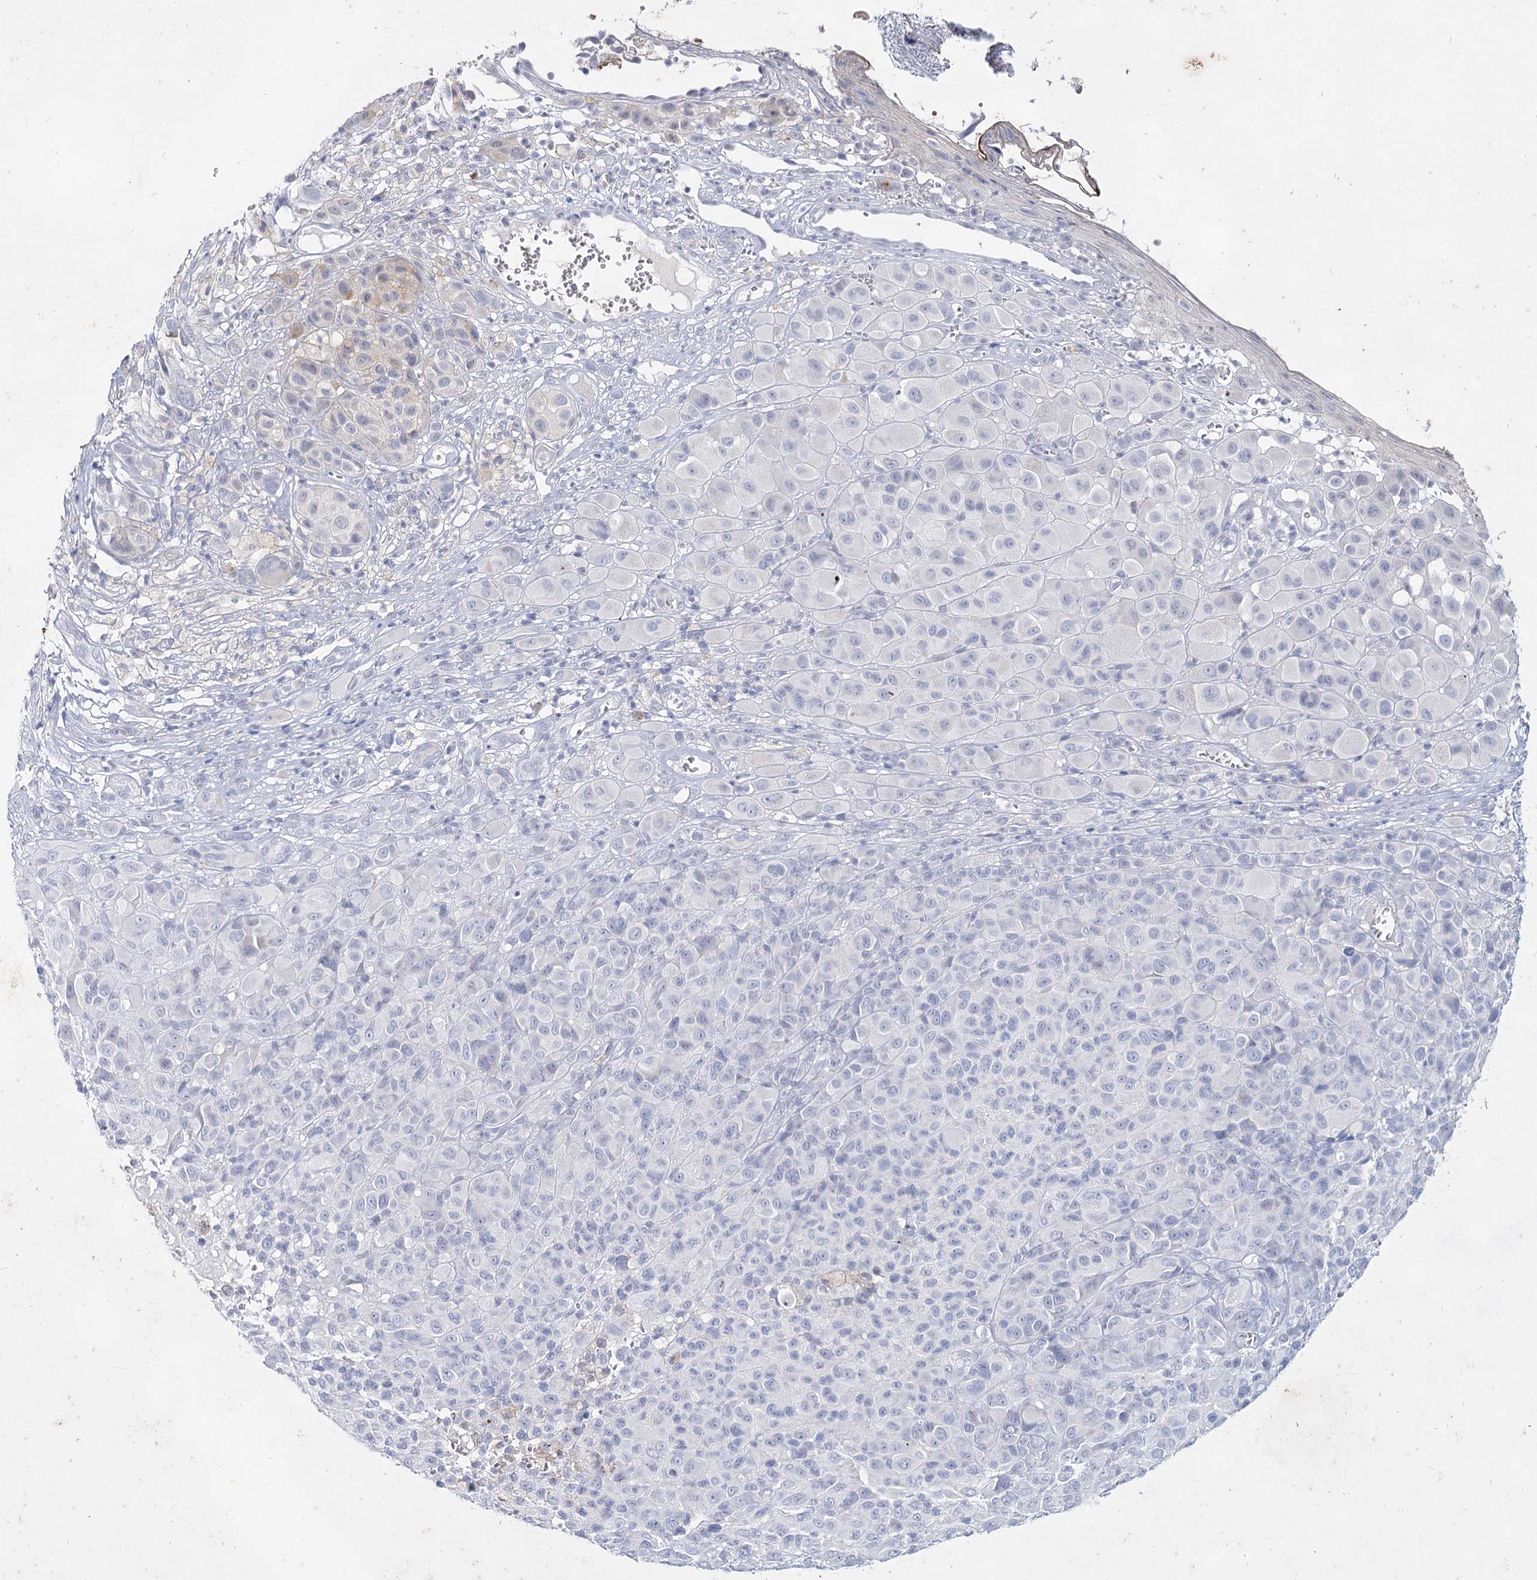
{"staining": {"intensity": "negative", "quantity": "none", "location": "none"}, "tissue": "melanoma", "cell_type": "Tumor cells", "image_type": "cancer", "snomed": [{"axis": "morphology", "description": "Malignant melanoma, NOS"}, {"axis": "topography", "description": "Skin of trunk"}], "caption": "DAB immunohistochemical staining of human malignant melanoma demonstrates no significant staining in tumor cells.", "gene": "CCDC73", "patient": {"sex": "male", "age": 71}}